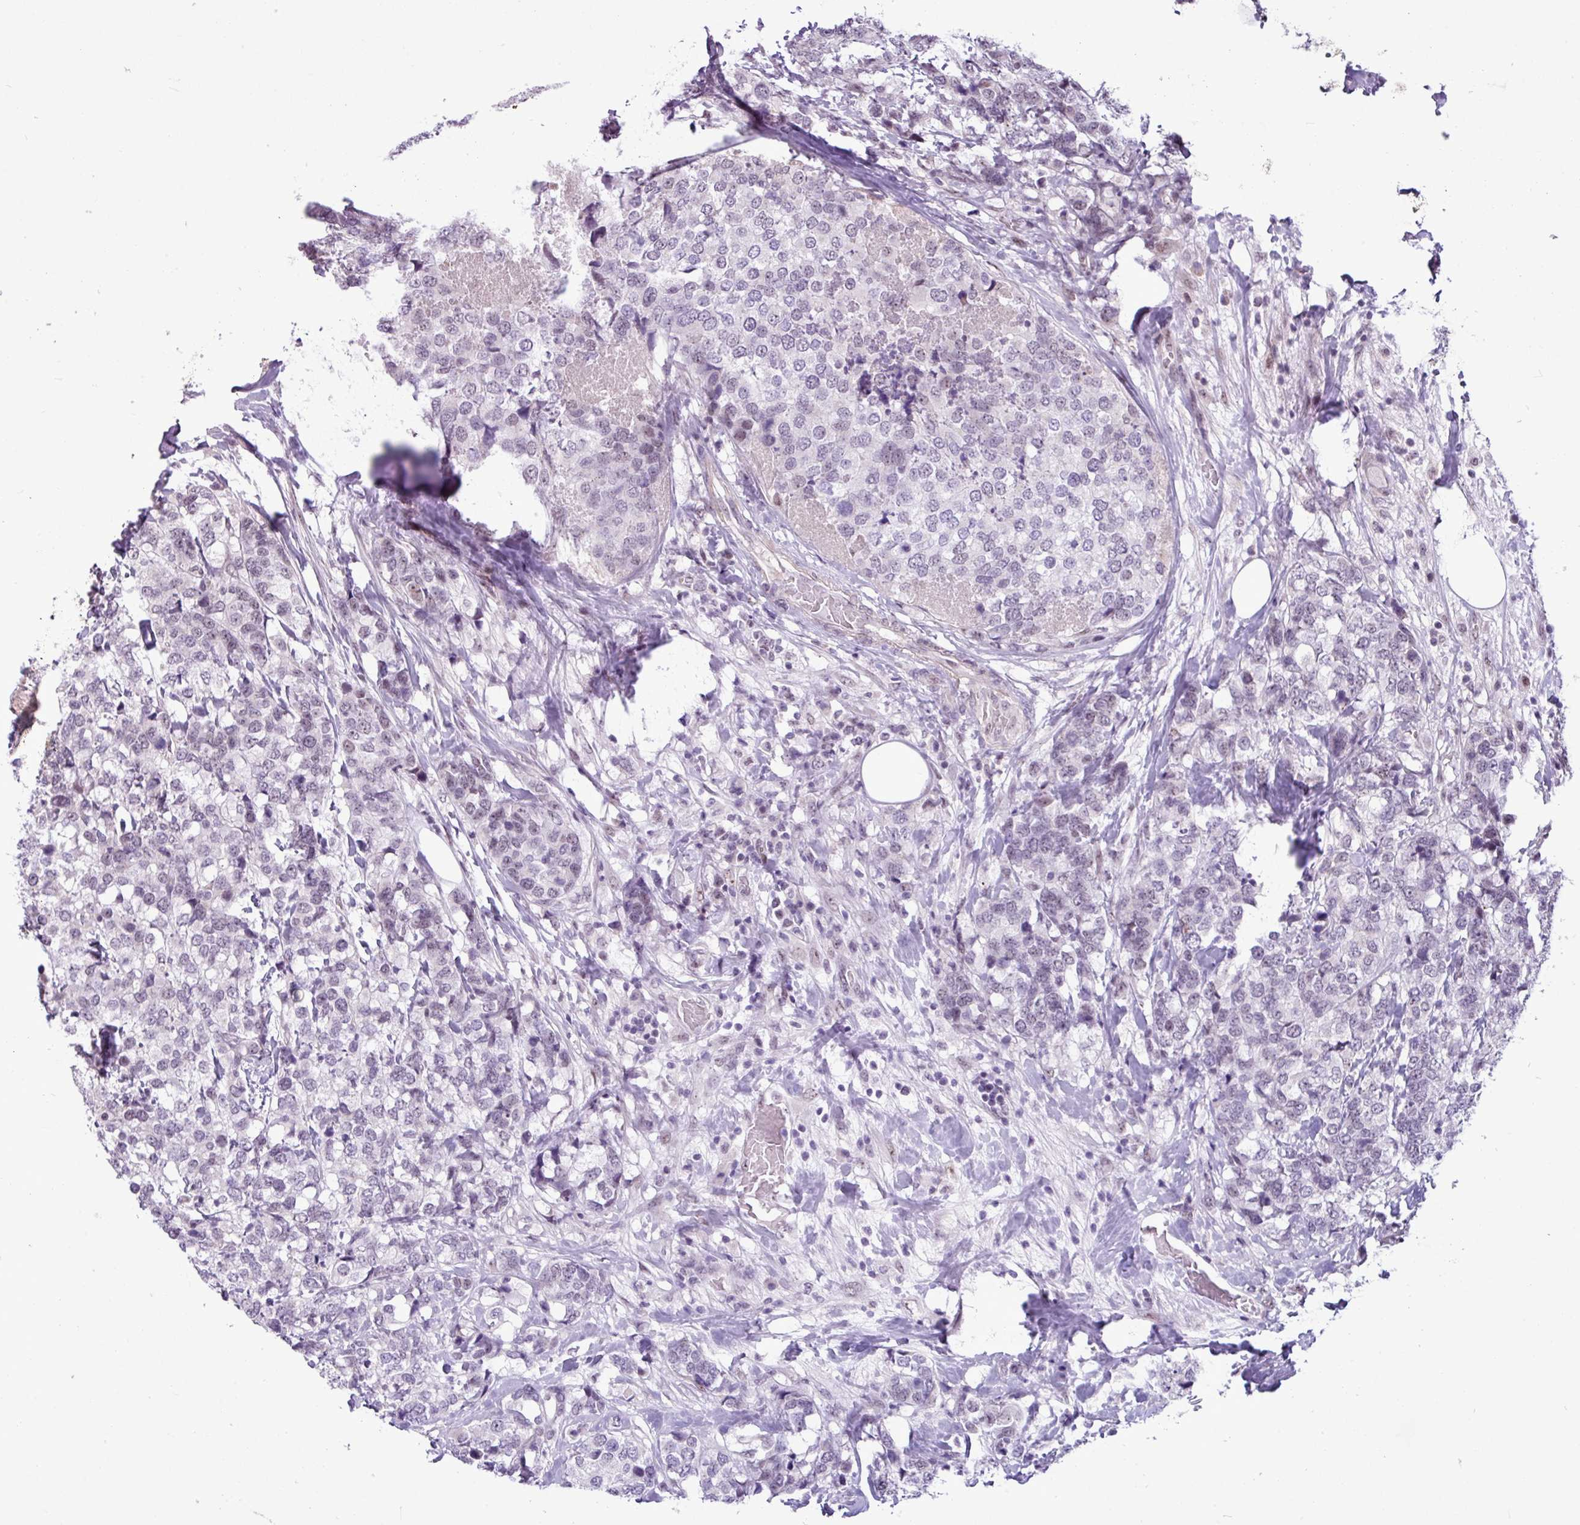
{"staining": {"intensity": "weak", "quantity": "<25%", "location": "nuclear"}, "tissue": "breast cancer", "cell_type": "Tumor cells", "image_type": "cancer", "snomed": [{"axis": "morphology", "description": "Lobular carcinoma"}, {"axis": "topography", "description": "Breast"}], "caption": "Immunohistochemistry (IHC) of lobular carcinoma (breast) reveals no expression in tumor cells. (DAB (3,3'-diaminobenzidine) immunohistochemistry (IHC), high magnification).", "gene": "UTP18", "patient": {"sex": "female", "age": 59}}